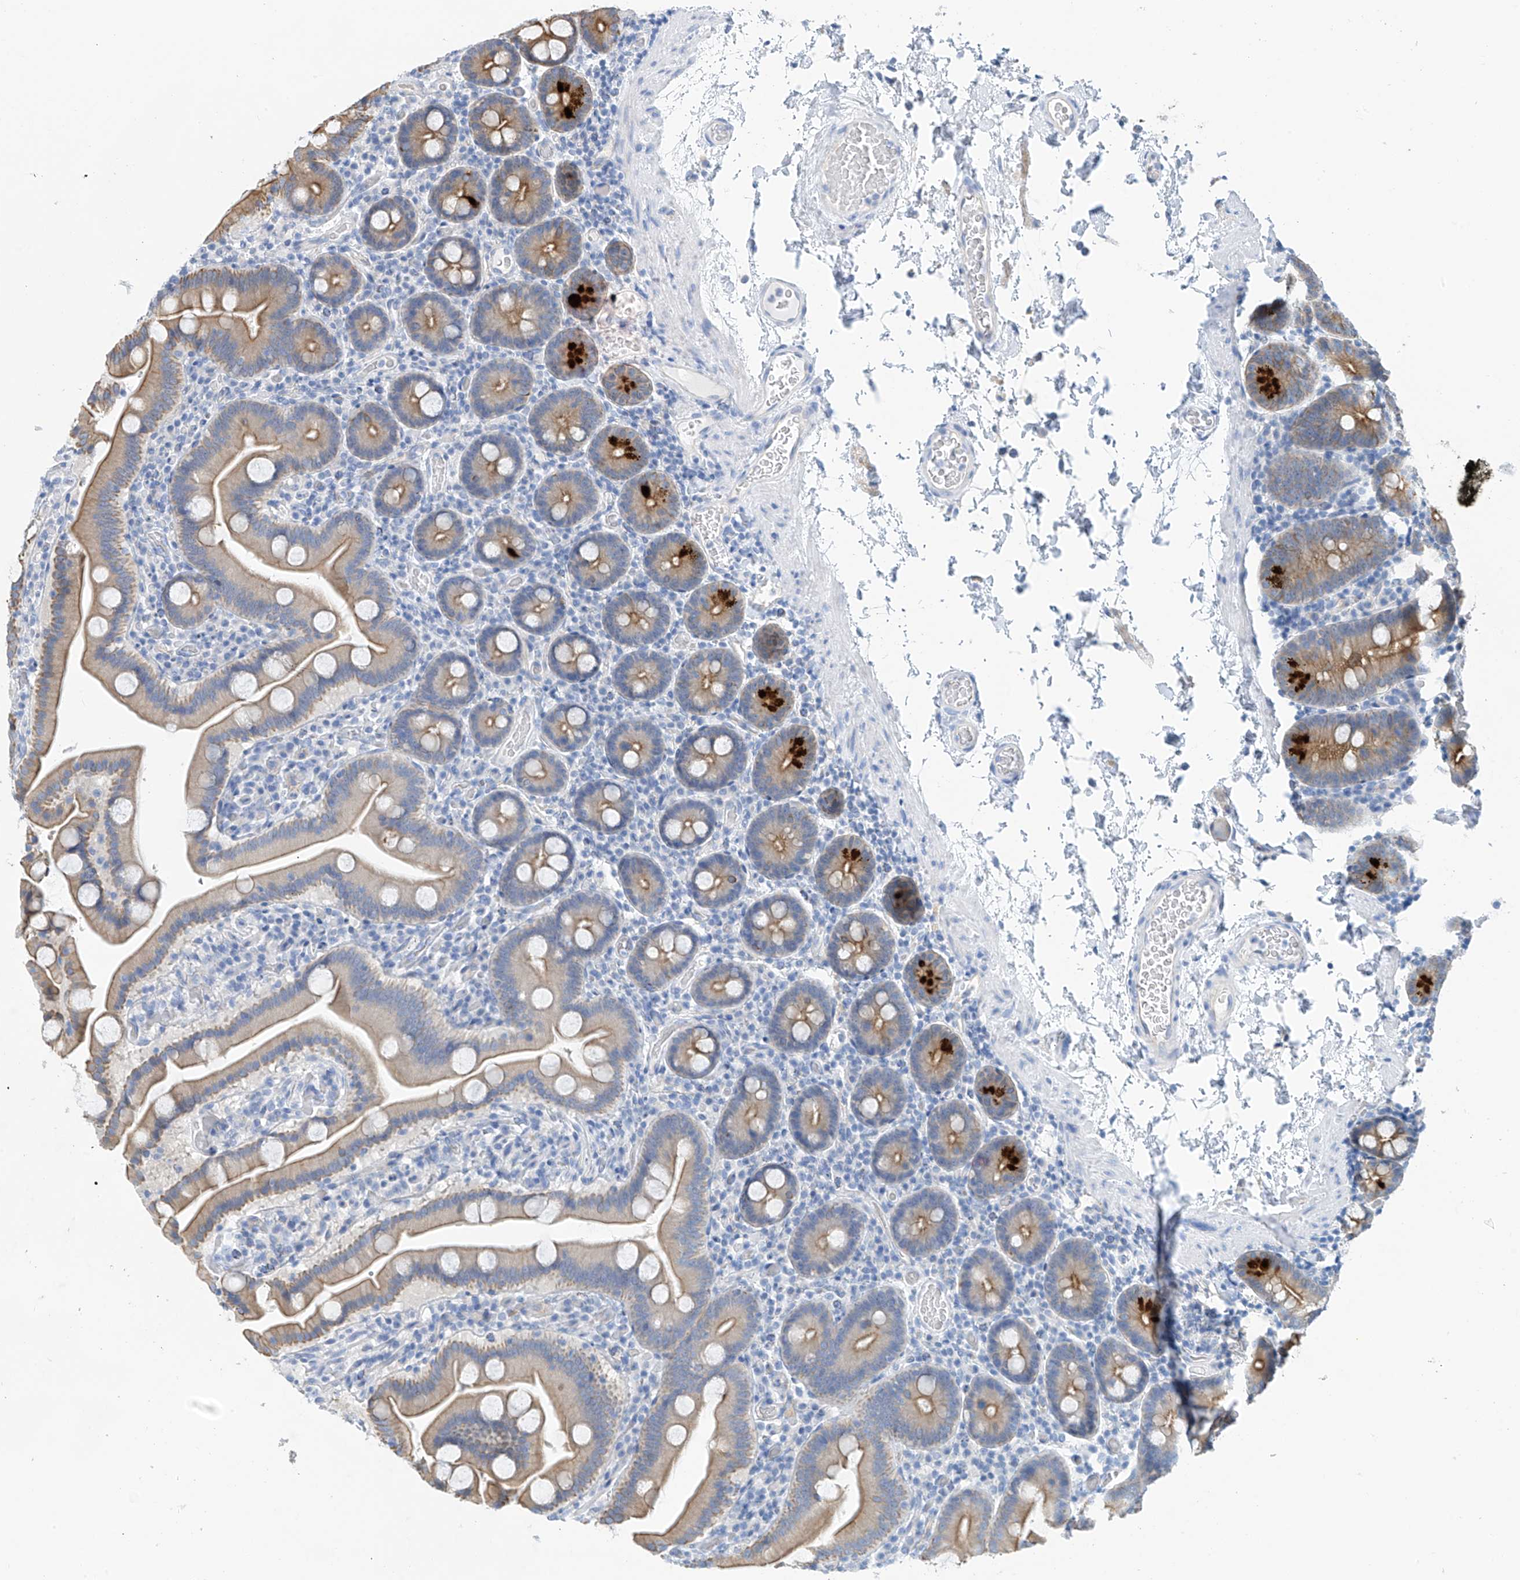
{"staining": {"intensity": "moderate", "quantity": ">75%", "location": "cytoplasmic/membranous"}, "tissue": "duodenum", "cell_type": "Glandular cells", "image_type": "normal", "snomed": [{"axis": "morphology", "description": "Normal tissue, NOS"}, {"axis": "topography", "description": "Duodenum"}], "caption": "Moderate cytoplasmic/membranous staining for a protein is appreciated in about >75% of glandular cells of unremarkable duodenum using immunohistochemistry (IHC).", "gene": "PIK3C2B", "patient": {"sex": "male", "age": 55}}